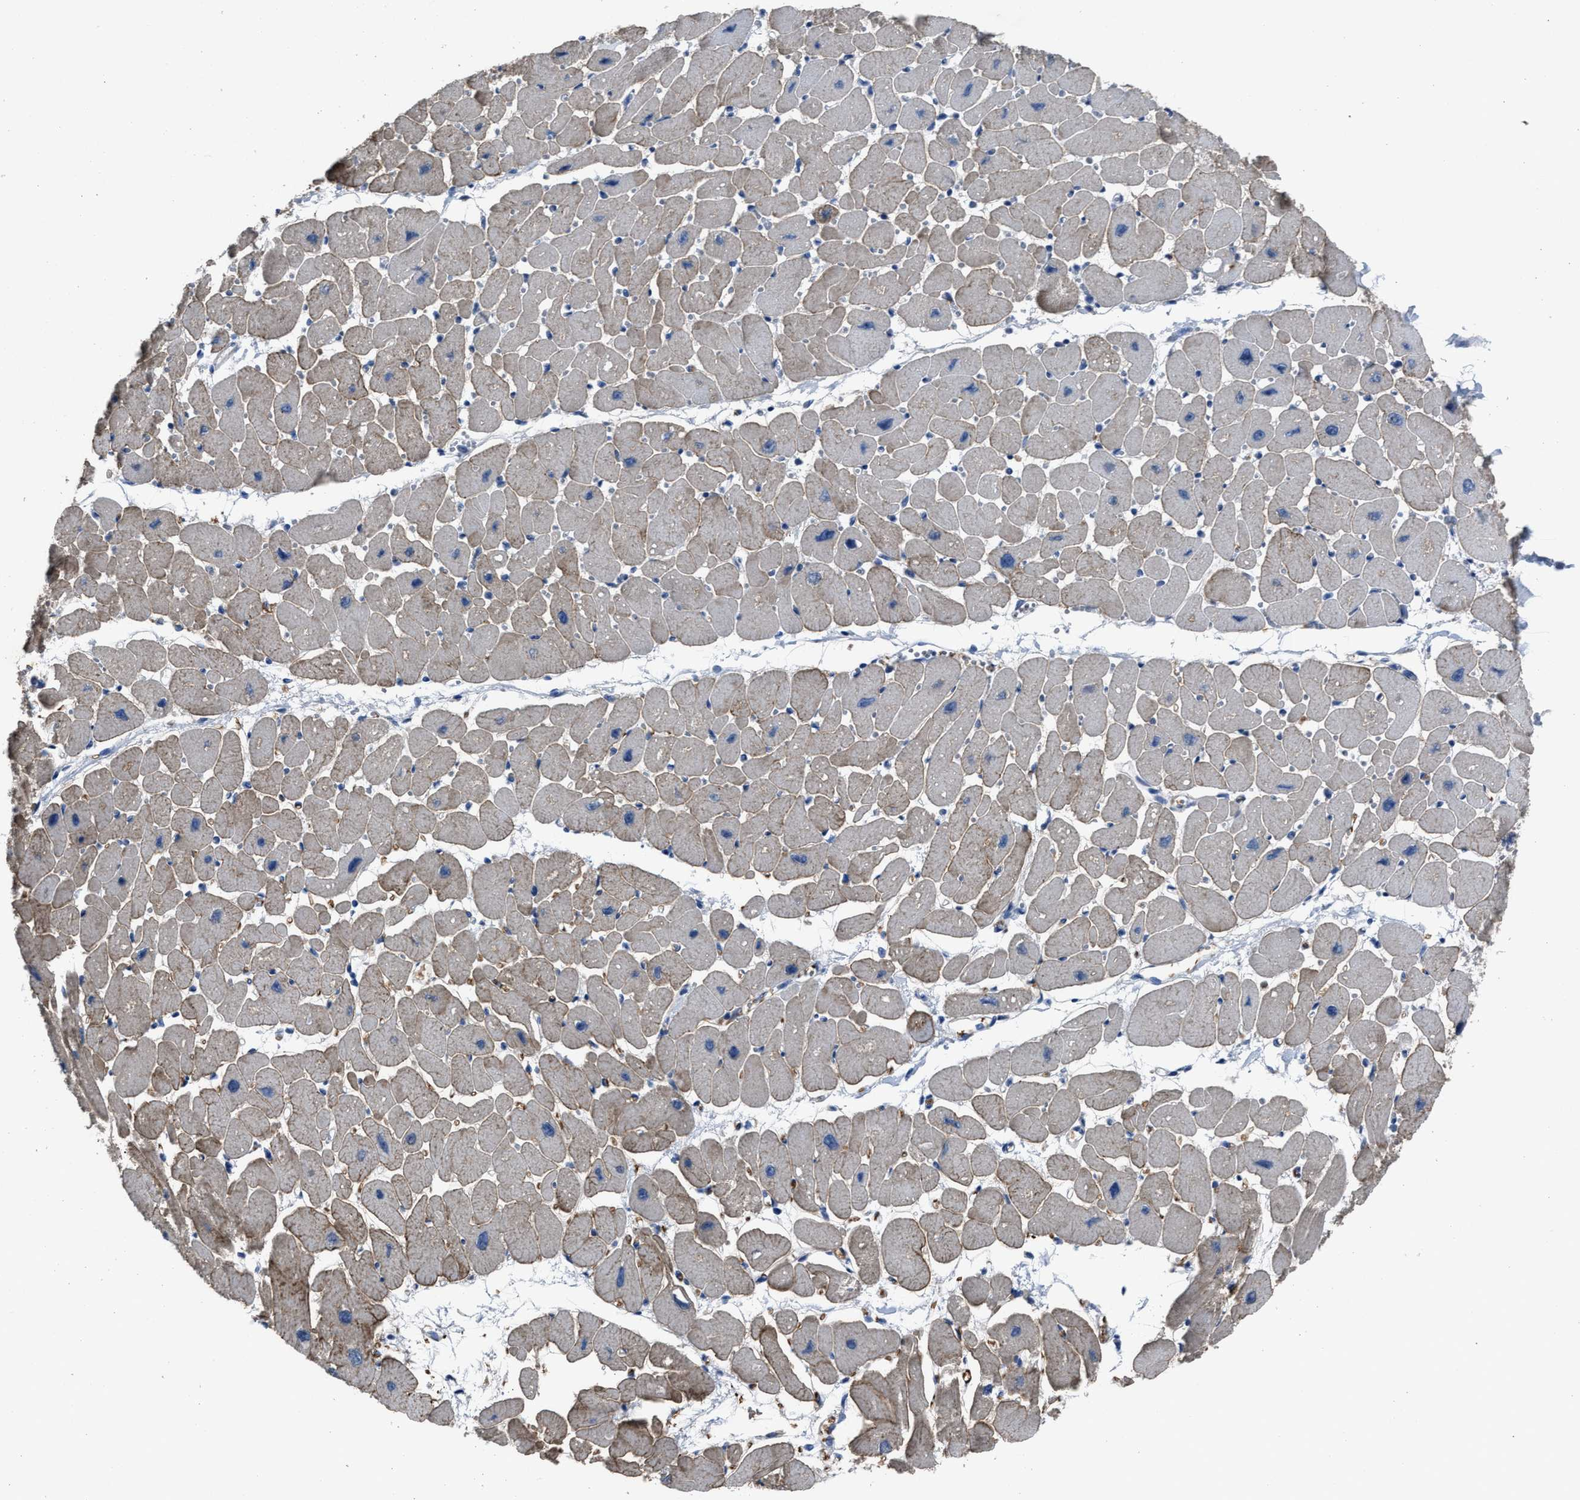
{"staining": {"intensity": "moderate", "quantity": "25%-75%", "location": "cytoplasmic/membranous"}, "tissue": "heart muscle", "cell_type": "Cardiomyocytes", "image_type": "normal", "snomed": [{"axis": "morphology", "description": "Normal tissue, NOS"}, {"axis": "topography", "description": "Heart"}], "caption": "Brown immunohistochemical staining in benign heart muscle displays moderate cytoplasmic/membranous expression in about 25%-75% of cardiomyocytes.", "gene": "UPF1", "patient": {"sex": "female", "age": 54}}